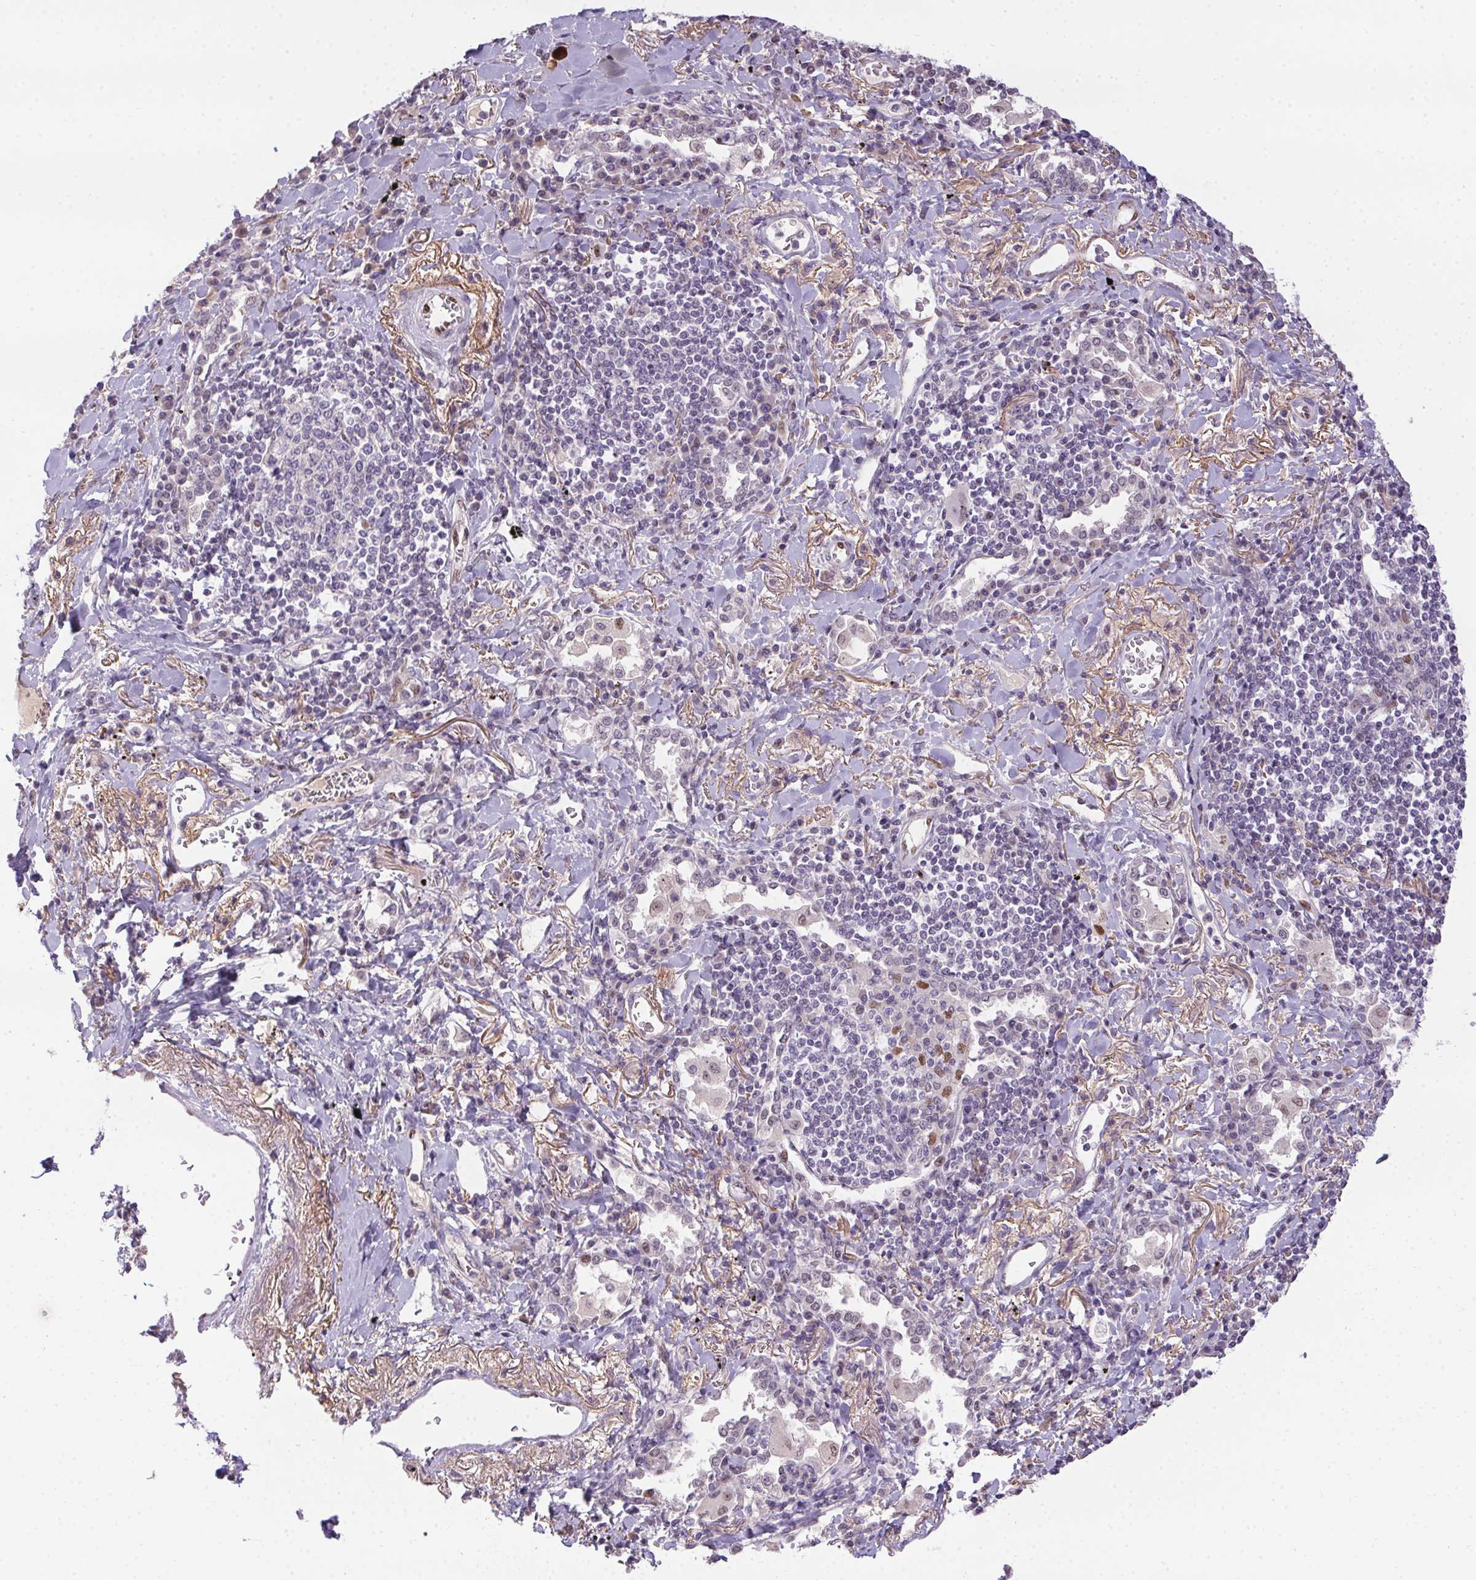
{"staining": {"intensity": "moderate", "quantity": "<25%", "location": "cytoplasmic/membranous,nuclear"}, "tissue": "lung cancer", "cell_type": "Tumor cells", "image_type": "cancer", "snomed": [{"axis": "morphology", "description": "Squamous cell carcinoma, NOS"}, {"axis": "topography", "description": "Lung"}], "caption": "High-magnification brightfield microscopy of lung squamous cell carcinoma stained with DAB (3,3'-diaminobenzidine) (brown) and counterstained with hematoxylin (blue). tumor cells exhibit moderate cytoplasmic/membranous and nuclear positivity is present in approximately<25% of cells.", "gene": "SP9", "patient": {"sex": "male", "age": 82}}